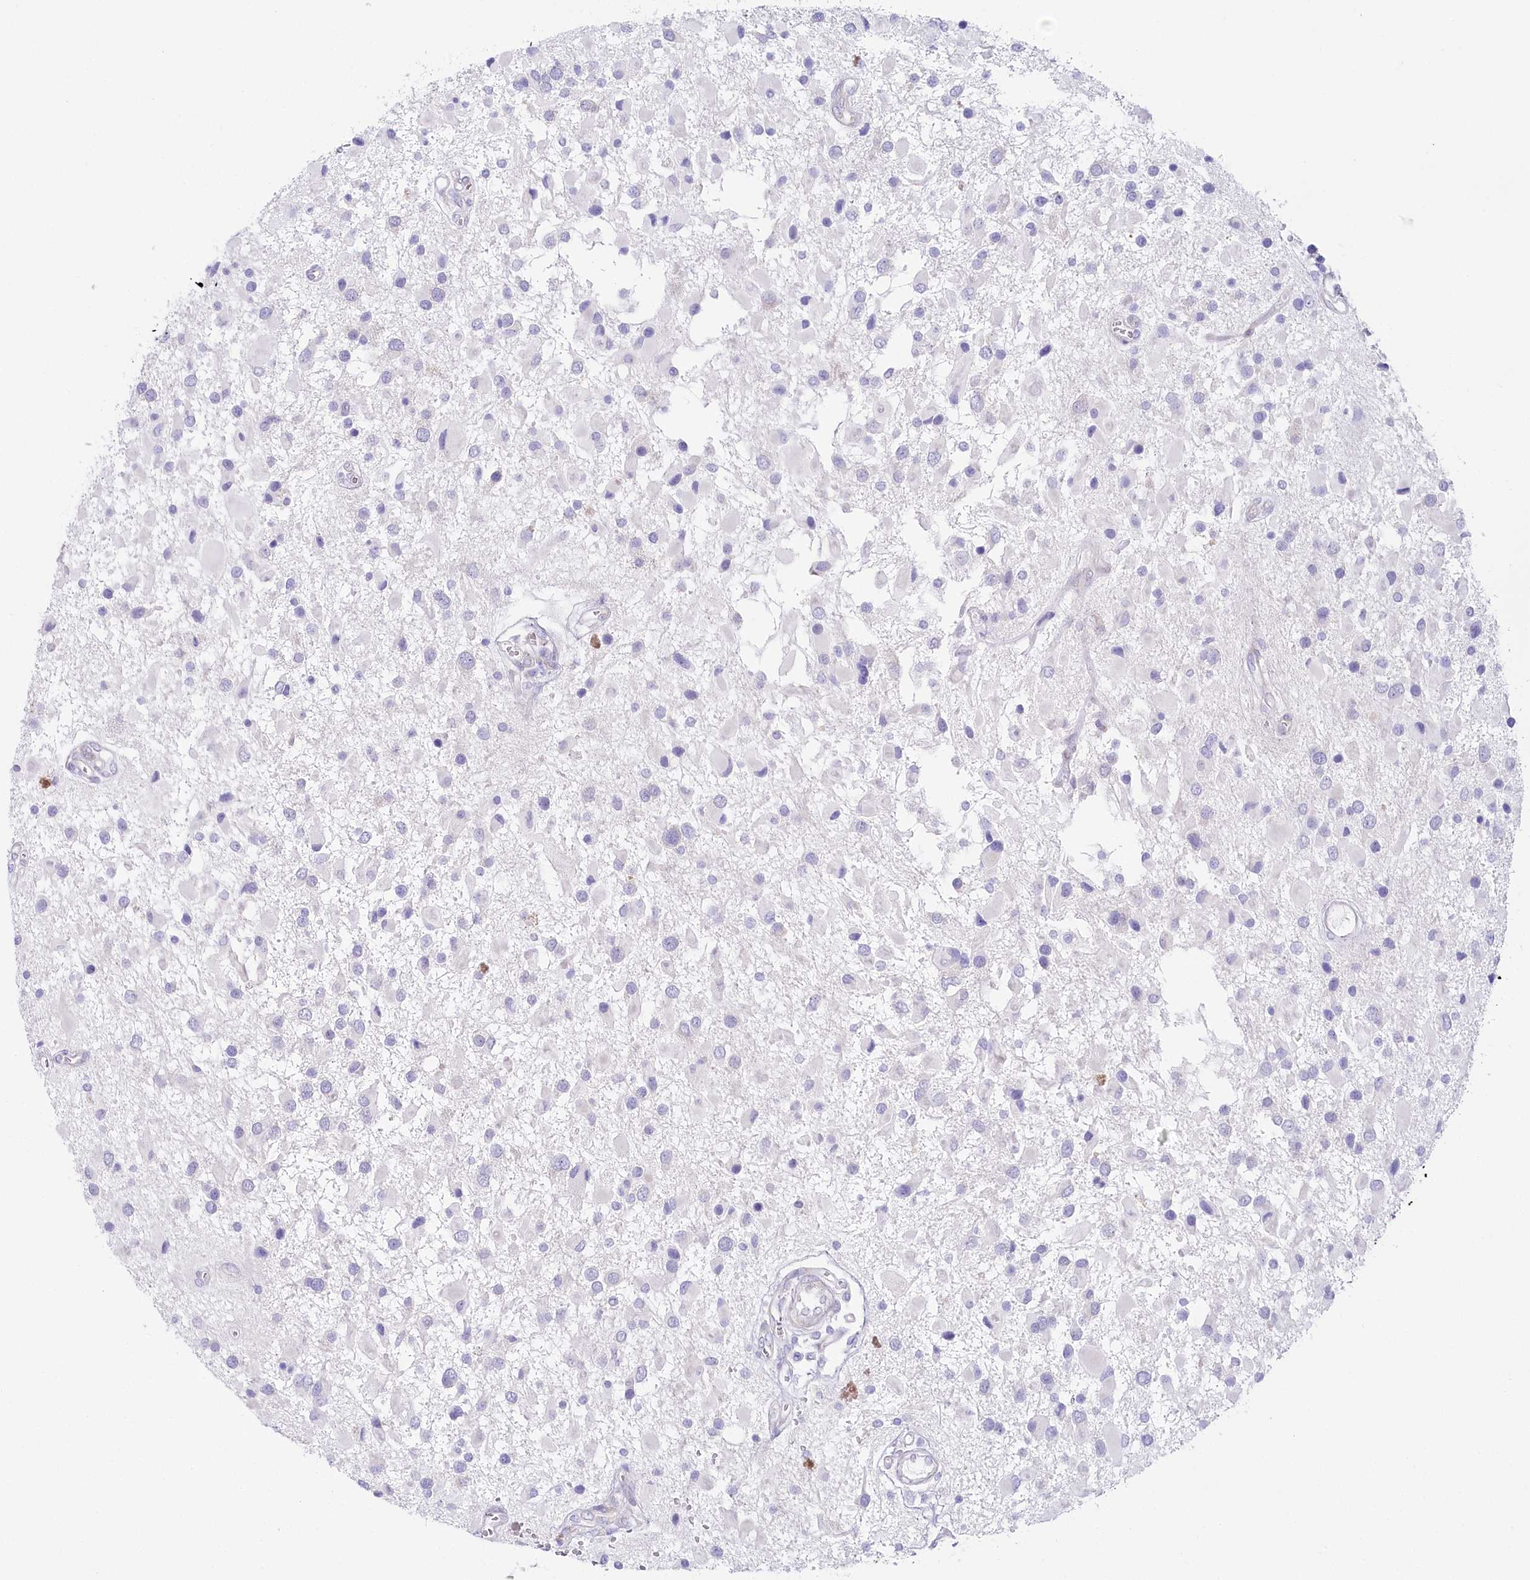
{"staining": {"intensity": "negative", "quantity": "none", "location": "none"}, "tissue": "glioma", "cell_type": "Tumor cells", "image_type": "cancer", "snomed": [{"axis": "morphology", "description": "Glioma, malignant, High grade"}, {"axis": "topography", "description": "Brain"}], "caption": "This is an immunohistochemistry (IHC) micrograph of malignant glioma (high-grade). There is no staining in tumor cells.", "gene": "CSN3", "patient": {"sex": "male", "age": 53}}